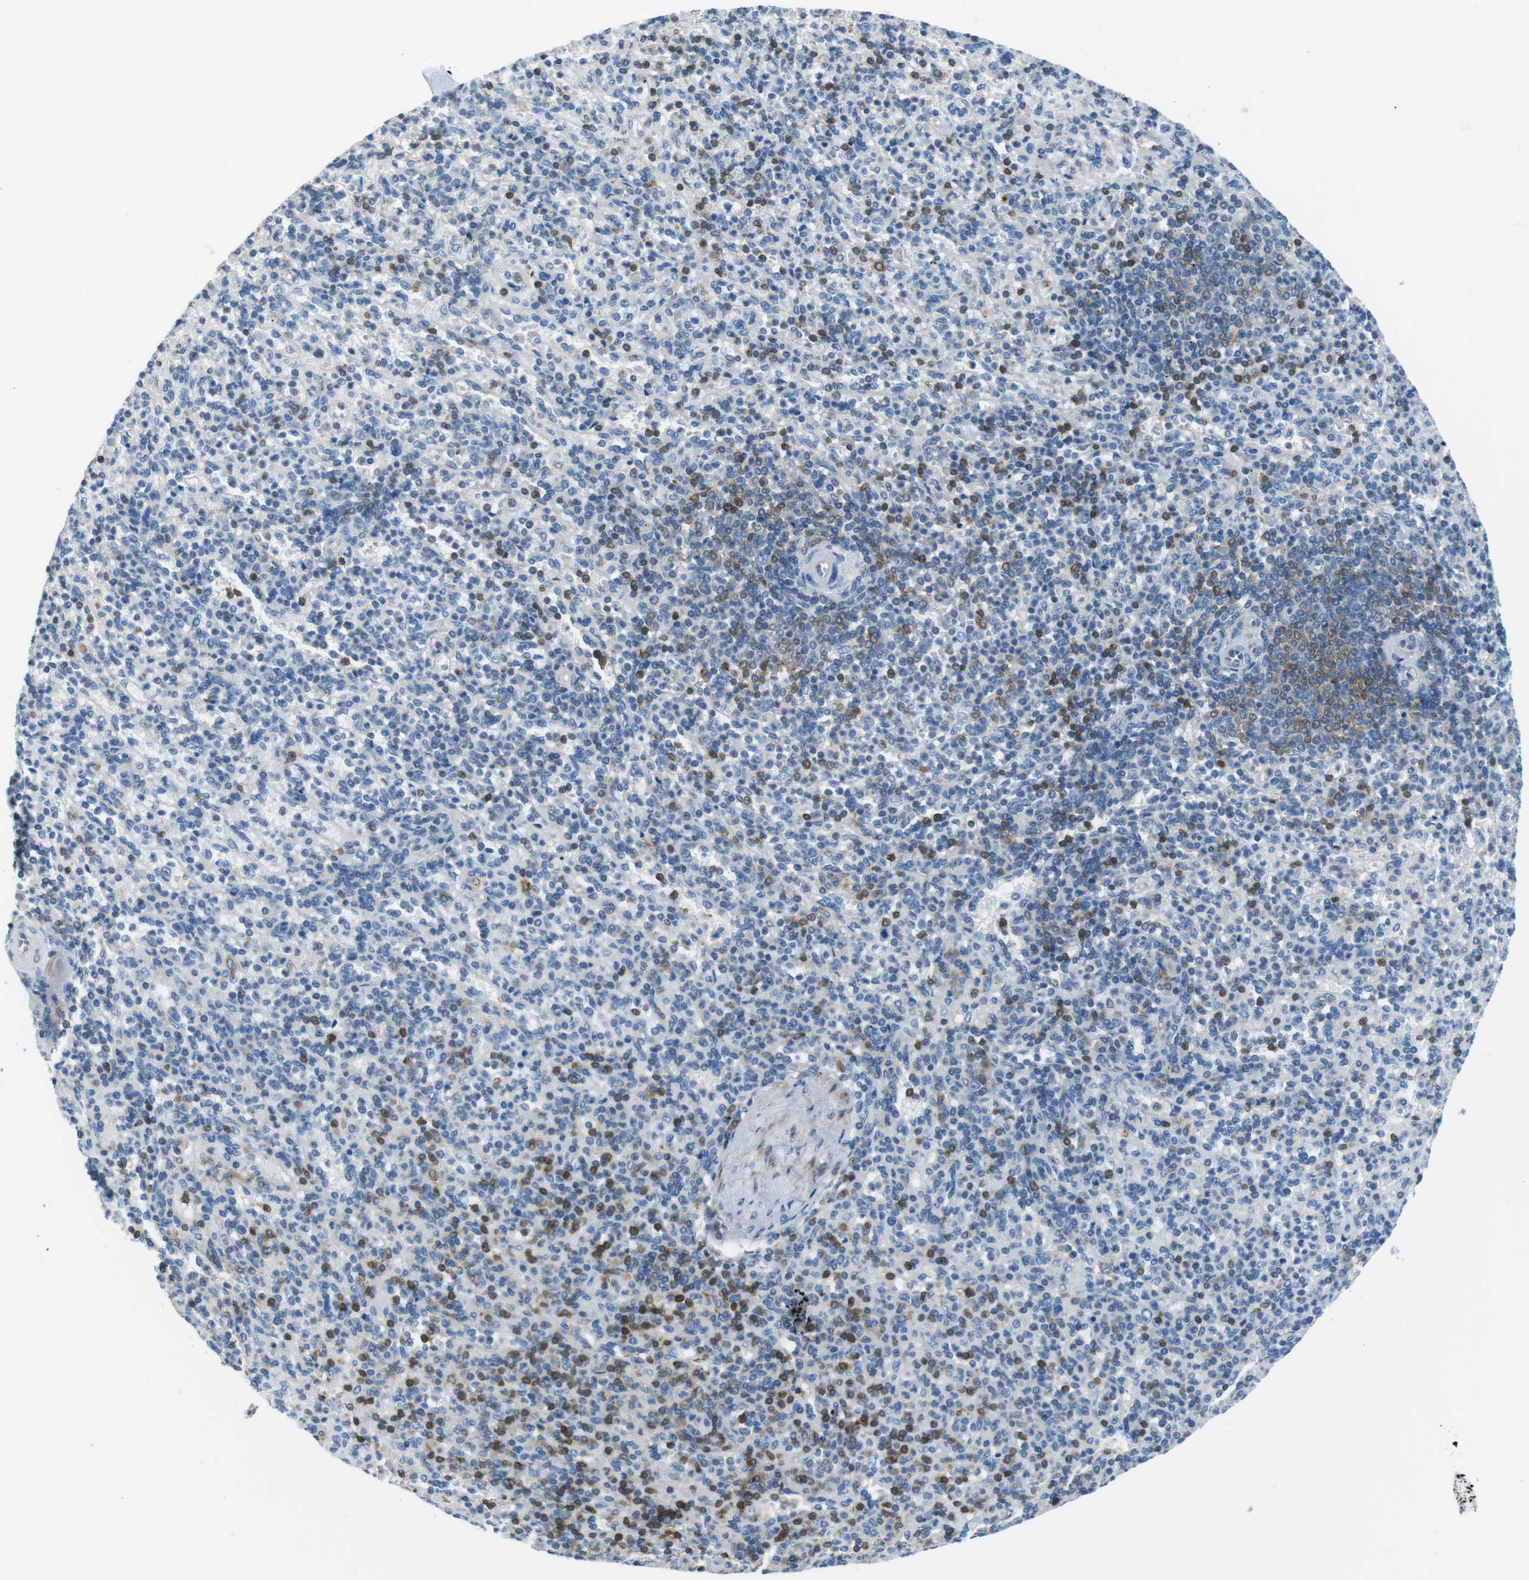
{"staining": {"intensity": "moderate", "quantity": "<25%", "location": "cytoplasmic/membranous"}, "tissue": "spleen", "cell_type": "Cells in red pulp", "image_type": "normal", "snomed": [{"axis": "morphology", "description": "Normal tissue, NOS"}, {"axis": "topography", "description": "Spleen"}], "caption": "Protein expression analysis of unremarkable human spleen reveals moderate cytoplasmic/membranous expression in approximately <25% of cells in red pulp. The protein of interest is stained brown, and the nuclei are stained in blue (DAB IHC with brightfield microscopy, high magnification).", "gene": "TES", "patient": {"sex": "female", "age": 74}}